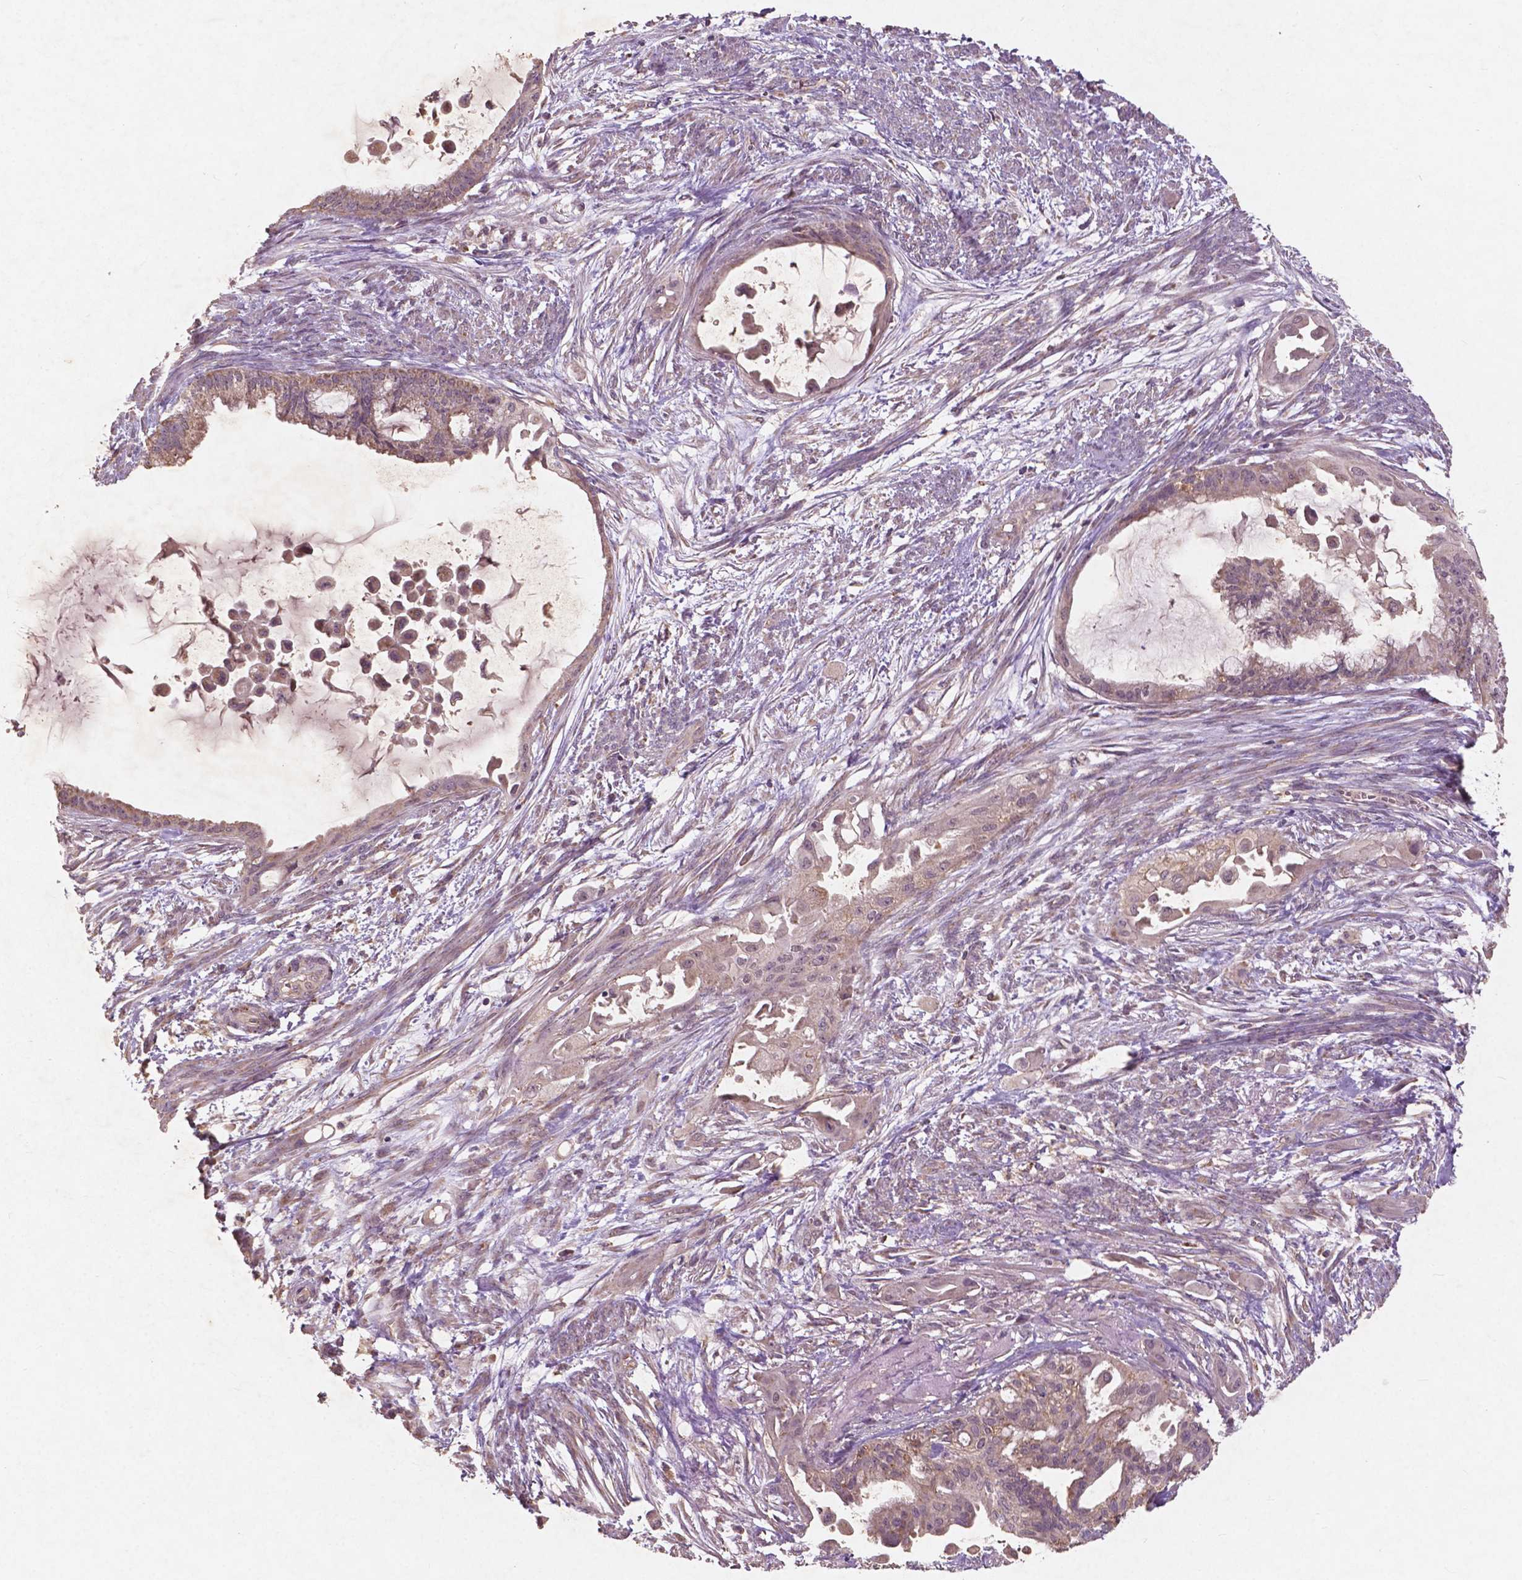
{"staining": {"intensity": "moderate", "quantity": "<25%", "location": "cytoplasmic/membranous"}, "tissue": "endometrial cancer", "cell_type": "Tumor cells", "image_type": "cancer", "snomed": [{"axis": "morphology", "description": "Adenocarcinoma, NOS"}, {"axis": "topography", "description": "Endometrium"}], "caption": "This is a photomicrograph of immunohistochemistry staining of endometrial cancer, which shows moderate expression in the cytoplasmic/membranous of tumor cells.", "gene": "ST6GALNAC5", "patient": {"sex": "female", "age": 86}}